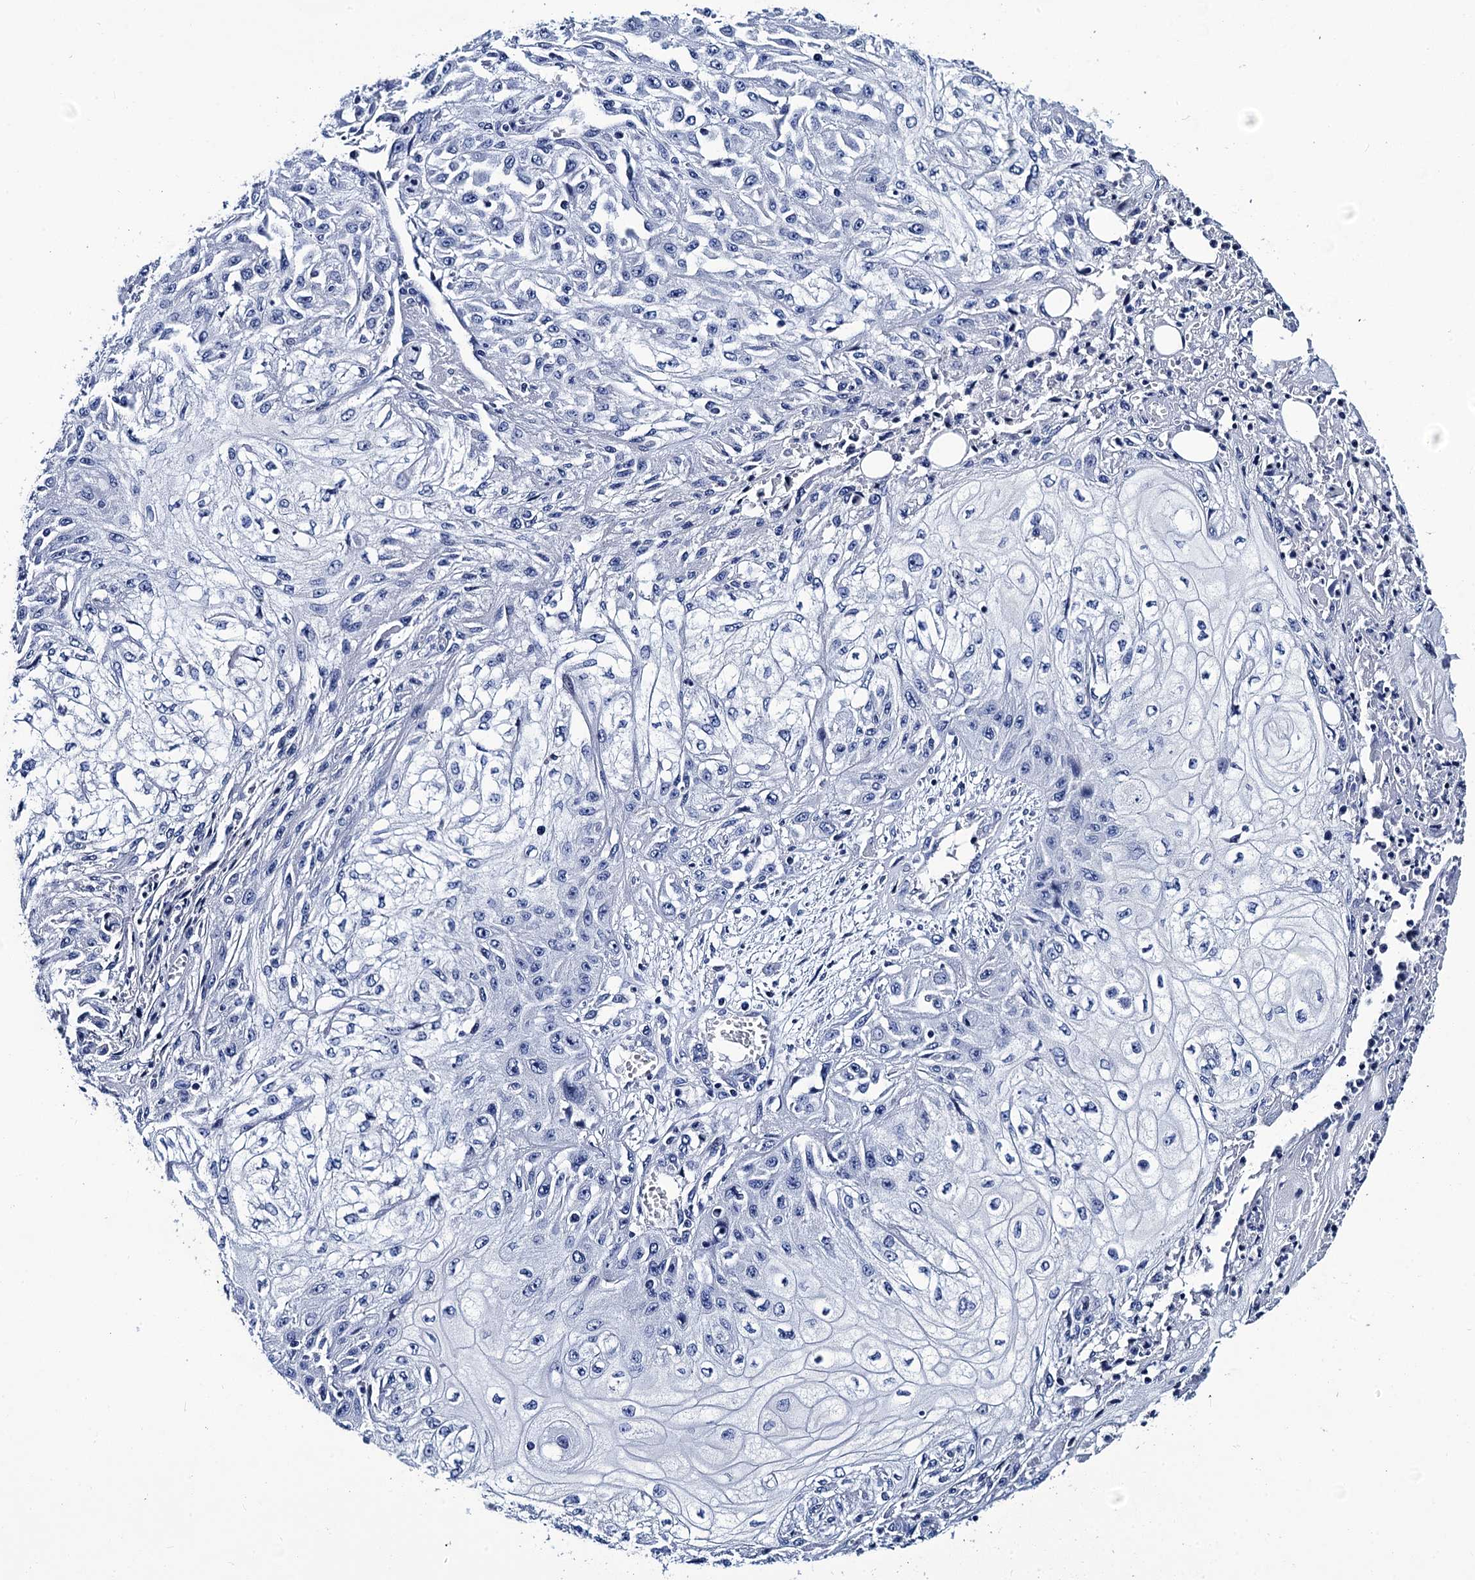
{"staining": {"intensity": "negative", "quantity": "none", "location": "none"}, "tissue": "skin cancer", "cell_type": "Tumor cells", "image_type": "cancer", "snomed": [{"axis": "morphology", "description": "Squamous cell carcinoma, NOS"}, {"axis": "morphology", "description": "Squamous cell carcinoma, metastatic, NOS"}, {"axis": "topography", "description": "Skin"}, {"axis": "topography", "description": "Lymph node"}], "caption": "Tumor cells show no significant protein expression in skin cancer.", "gene": "LRRC30", "patient": {"sex": "male", "age": 75}}